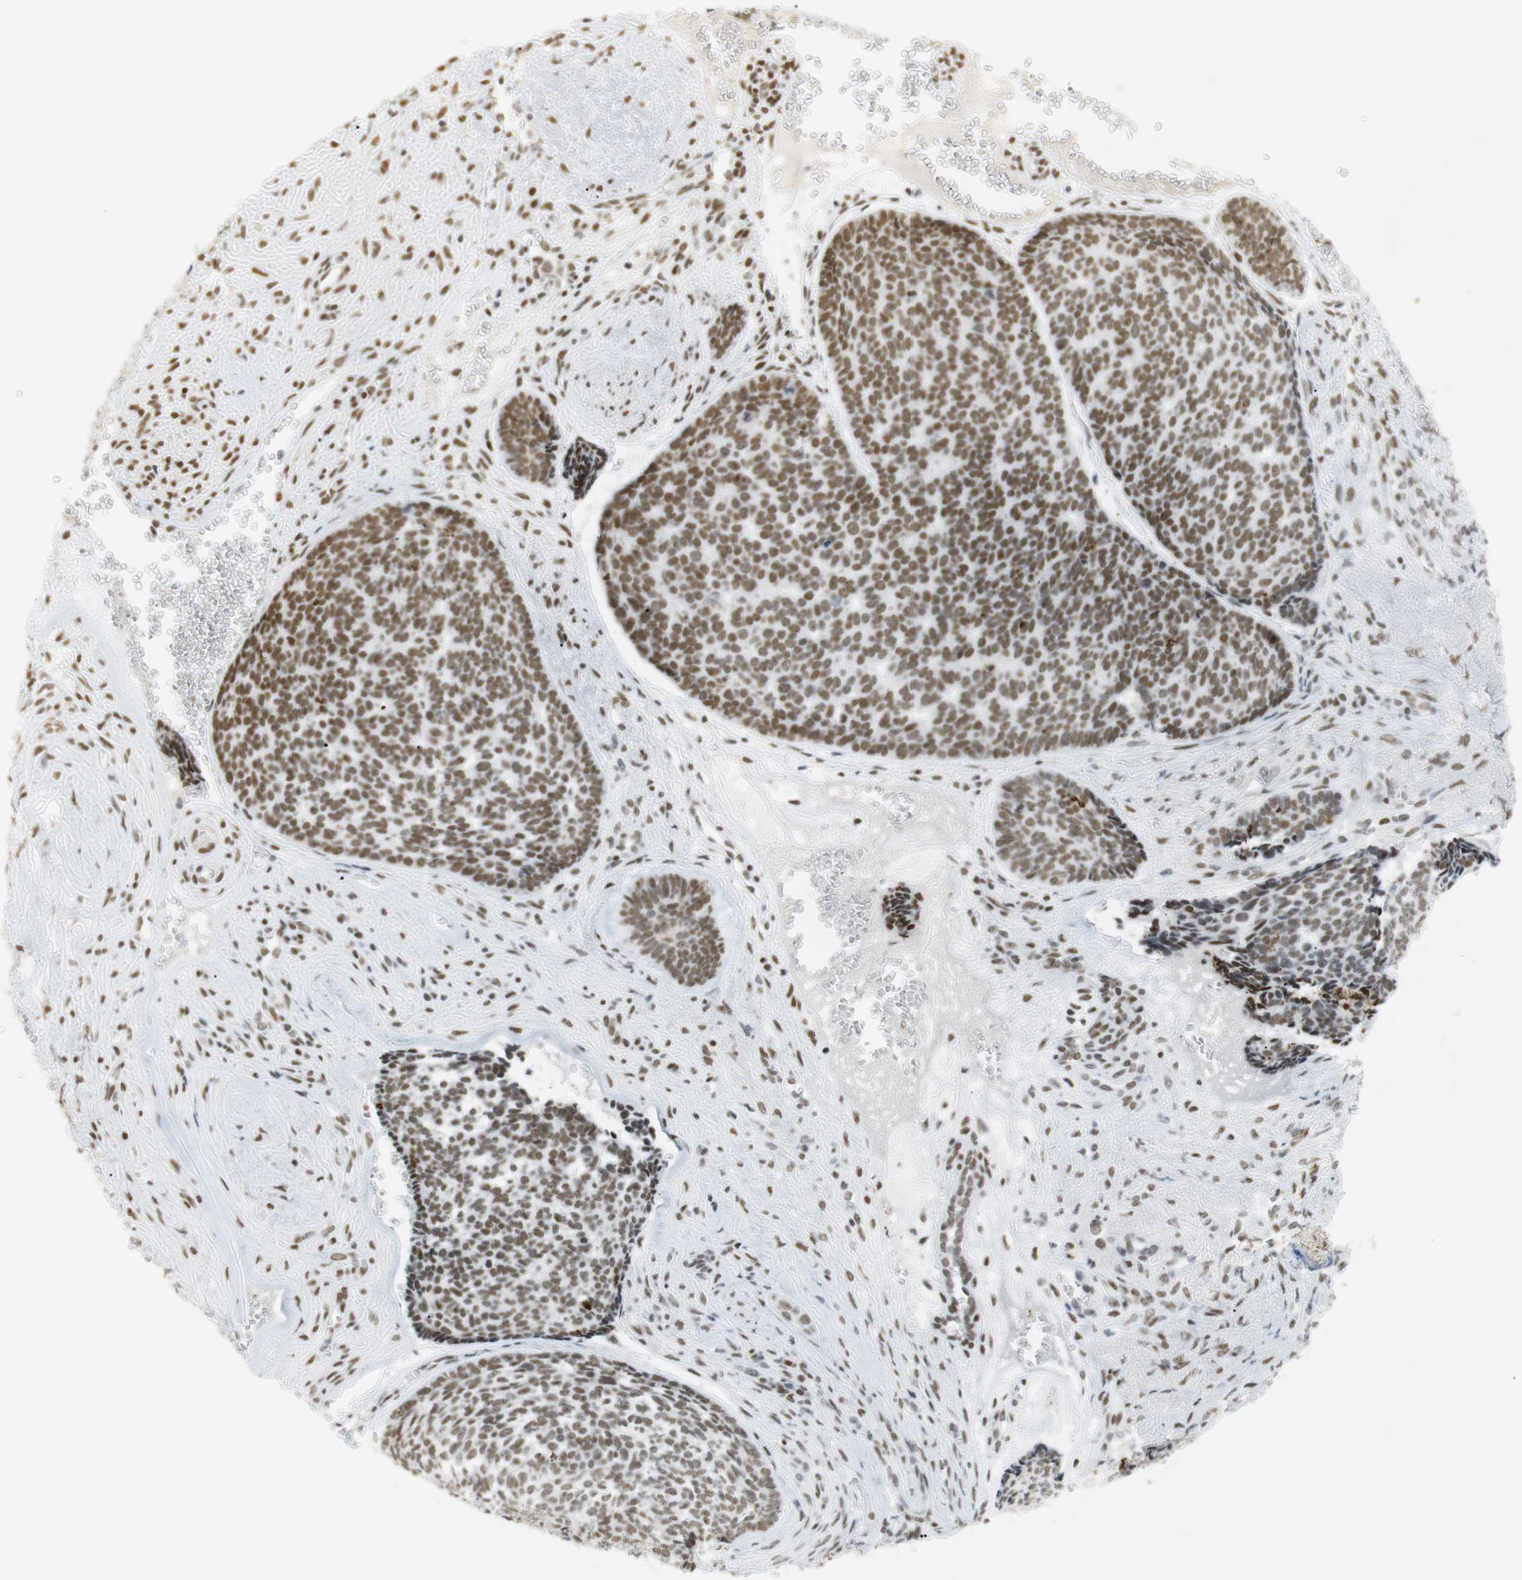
{"staining": {"intensity": "moderate", "quantity": ">75%", "location": "nuclear"}, "tissue": "skin cancer", "cell_type": "Tumor cells", "image_type": "cancer", "snomed": [{"axis": "morphology", "description": "Basal cell carcinoma"}, {"axis": "topography", "description": "Skin"}], "caption": "IHC of human basal cell carcinoma (skin) demonstrates medium levels of moderate nuclear positivity in approximately >75% of tumor cells. (brown staining indicates protein expression, while blue staining denotes nuclei).", "gene": "BMI1", "patient": {"sex": "male", "age": 84}}